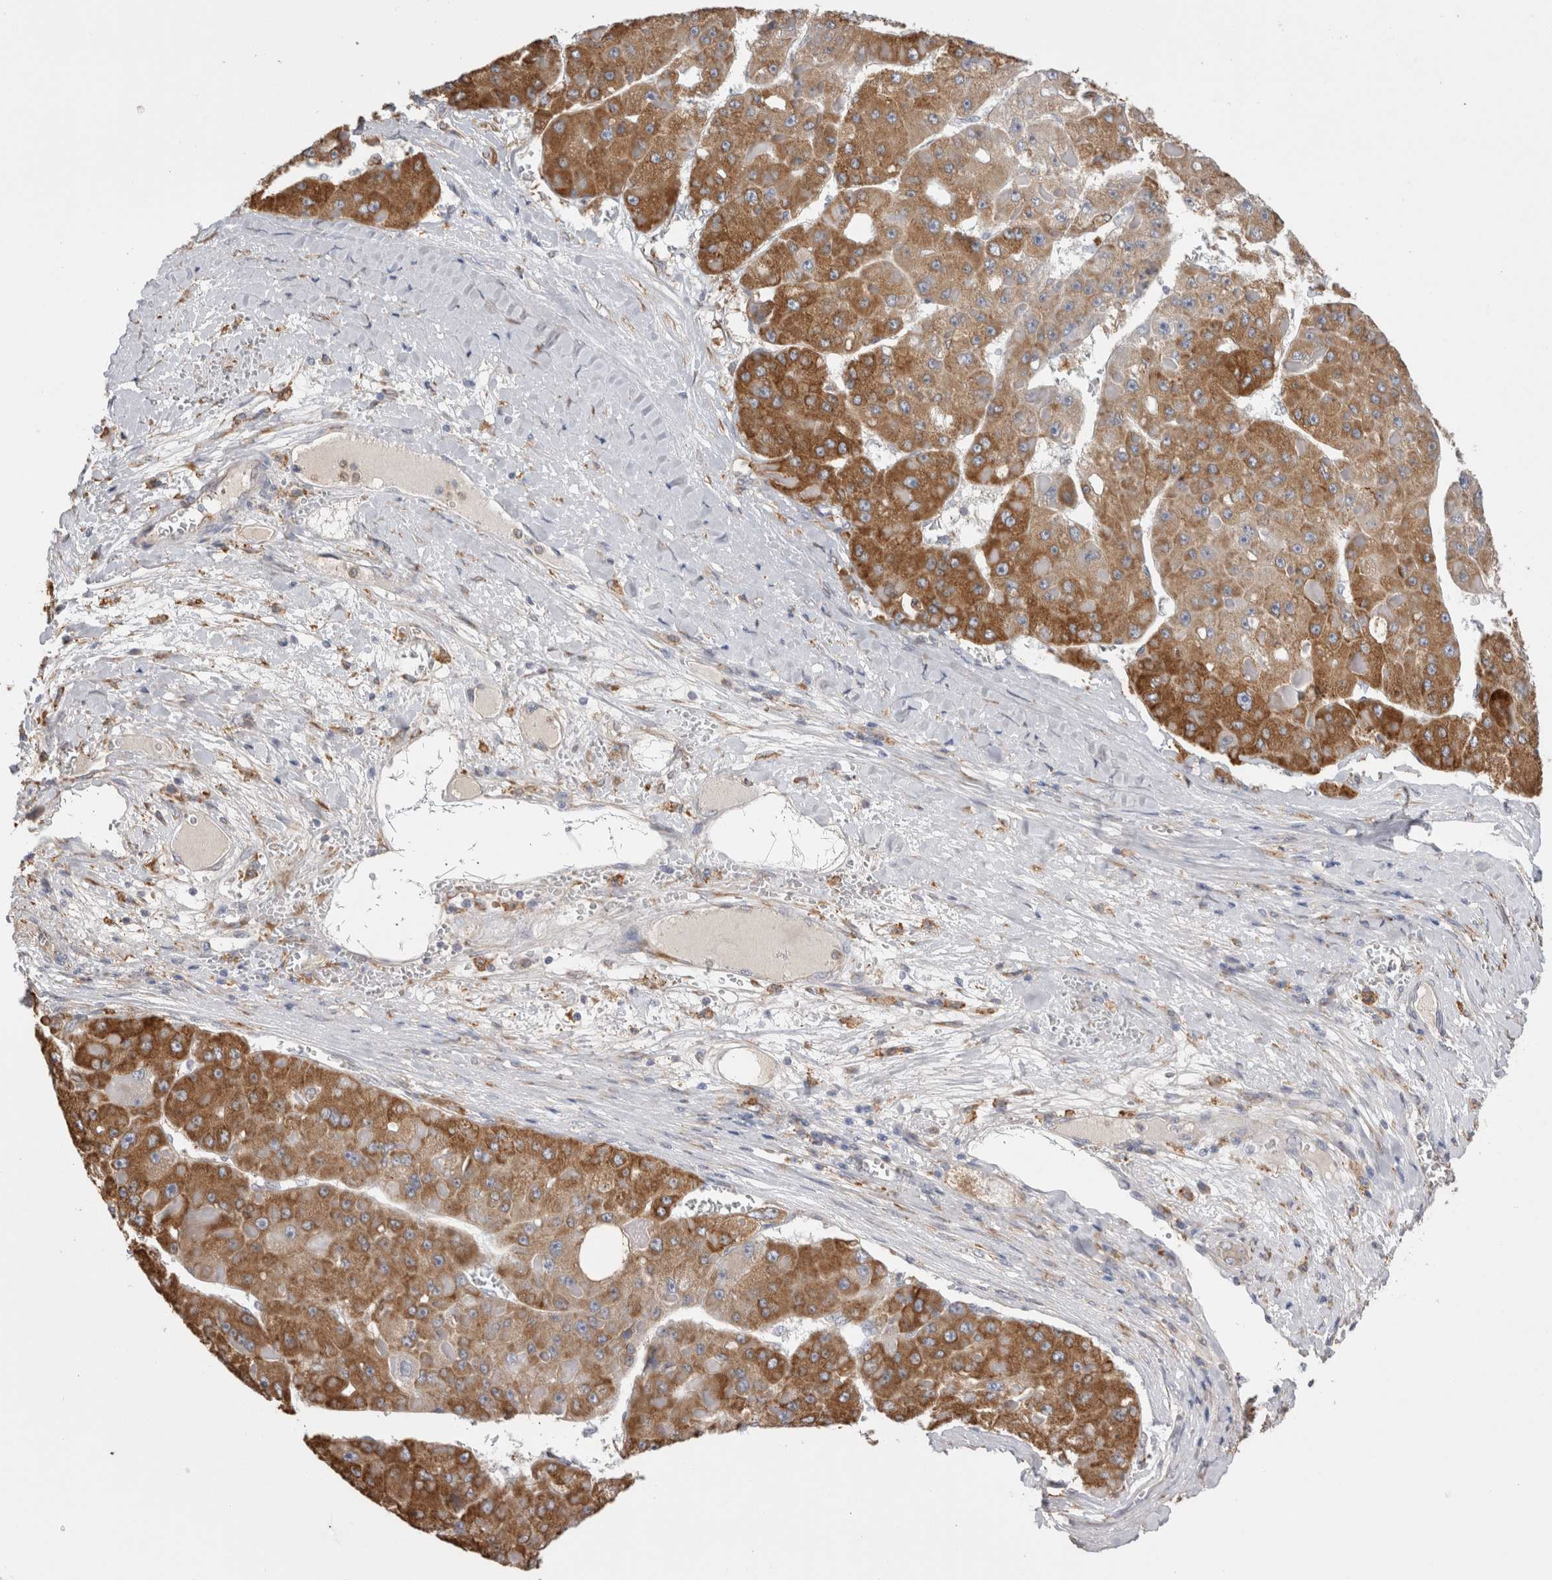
{"staining": {"intensity": "strong", "quantity": ">75%", "location": "cytoplasmic/membranous"}, "tissue": "liver cancer", "cell_type": "Tumor cells", "image_type": "cancer", "snomed": [{"axis": "morphology", "description": "Carcinoma, Hepatocellular, NOS"}, {"axis": "topography", "description": "Liver"}], "caption": "Tumor cells show high levels of strong cytoplasmic/membranous staining in about >75% of cells in human hepatocellular carcinoma (liver). The protein of interest is shown in brown color, while the nuclei are stained blue.", "gene": "LRPAP1", "patient": {"sex": "female", "age": 73}}